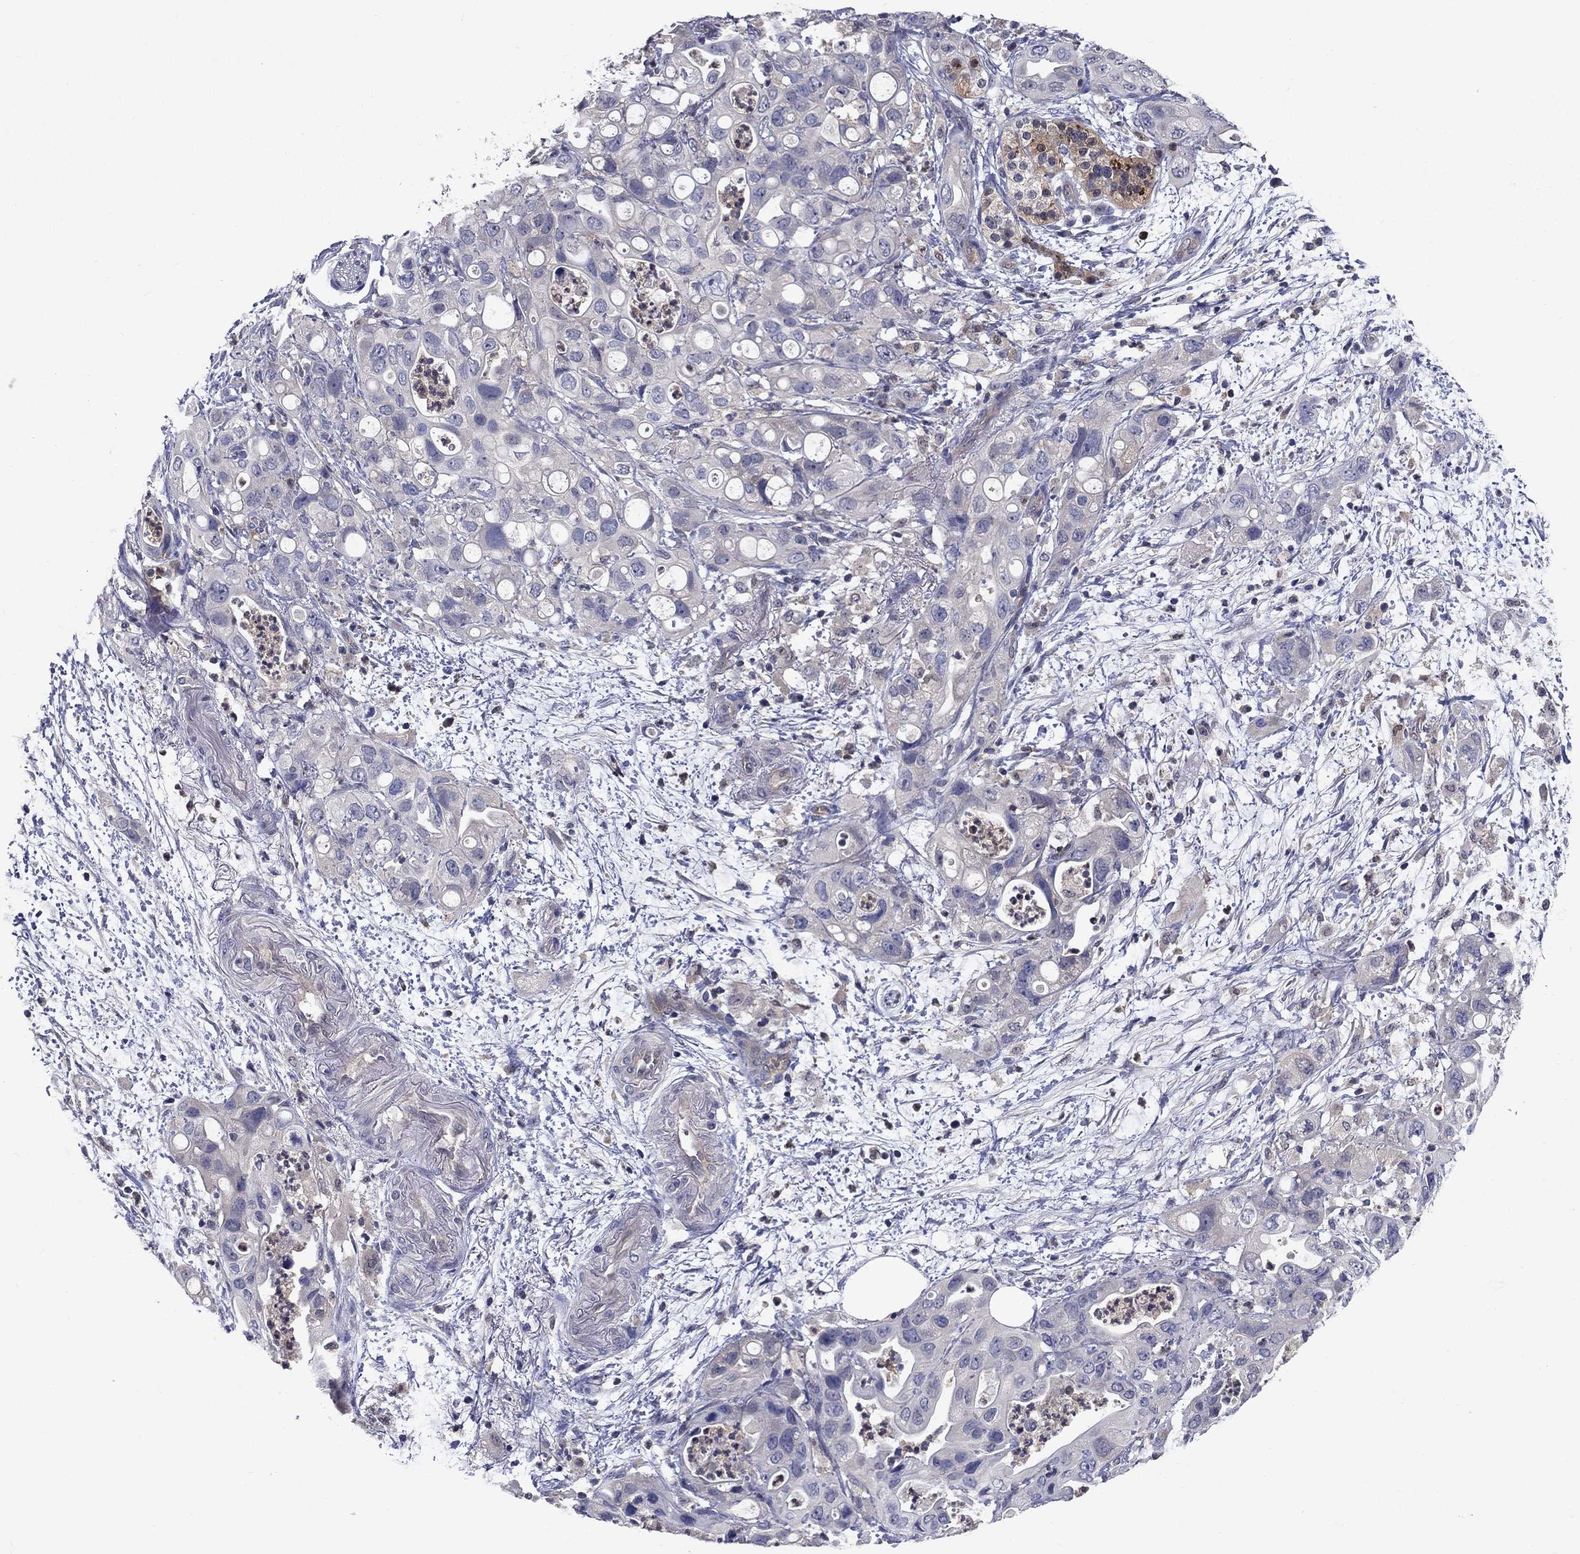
{"staining": {"intensity": "negative", "quantity": "none", "location": "none"}, "tissue": "pancreatic cancer", "cell_type": "Tumor cells", "image_type": "cancer", "snomed": [{"axis": "morphology", "description": "Adenocarcinoma, NOS"}, {"axis": "topography", "description": "Pancreas"}], "caption": "The micrograph exhibits no significant staining in tumor cells of pancreatic cancer. Nuclei are stained in blue.", "gene": "GLTP", "patient": {"sex": "female", "age": 72}}